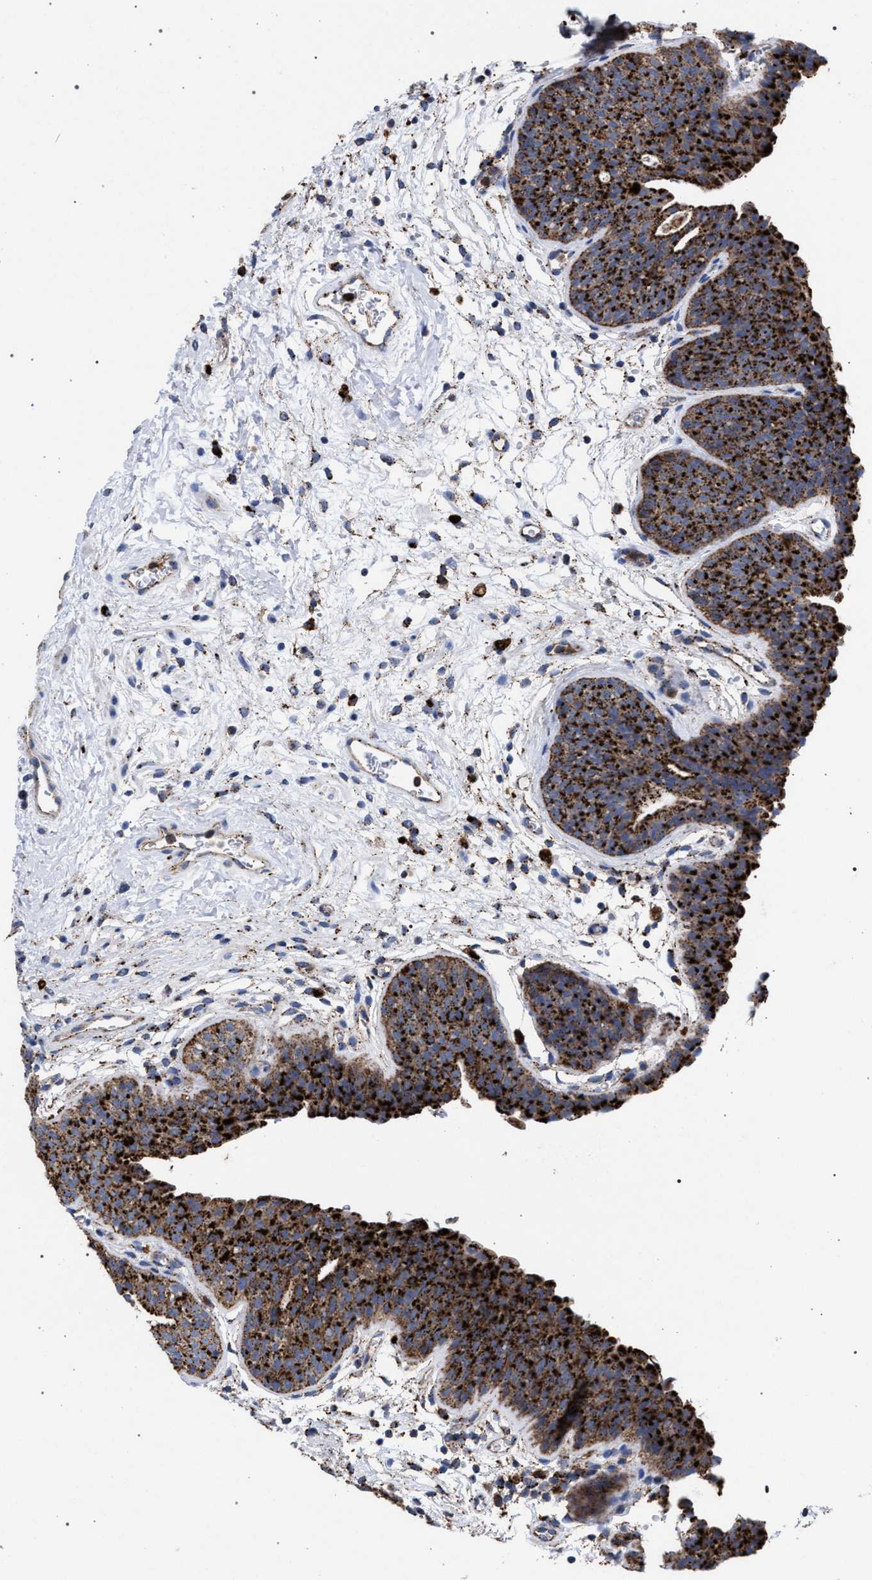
{"staining": {"intensity": "strong", "quantity": ">75%", "location": "cytoplasmic/membranous"}, "tissue": "urinary bladder", "cell_type": "Urothelial cells", "image_type": "normal", "snomed": [{"axis": "morphology", "description": "Normal tissue, NOS"}, {"axis": "topography", "description": "Urinary bladder"}], "caption": "A brown stain shows strong cytoplasmic/membranous expression of a protein in urothelial cells of benign urinary bladder. (IHC, brightfield microscopy, high magnification).", "gene": "PPT1", "patient": {"sex": "male", "age": 37}}